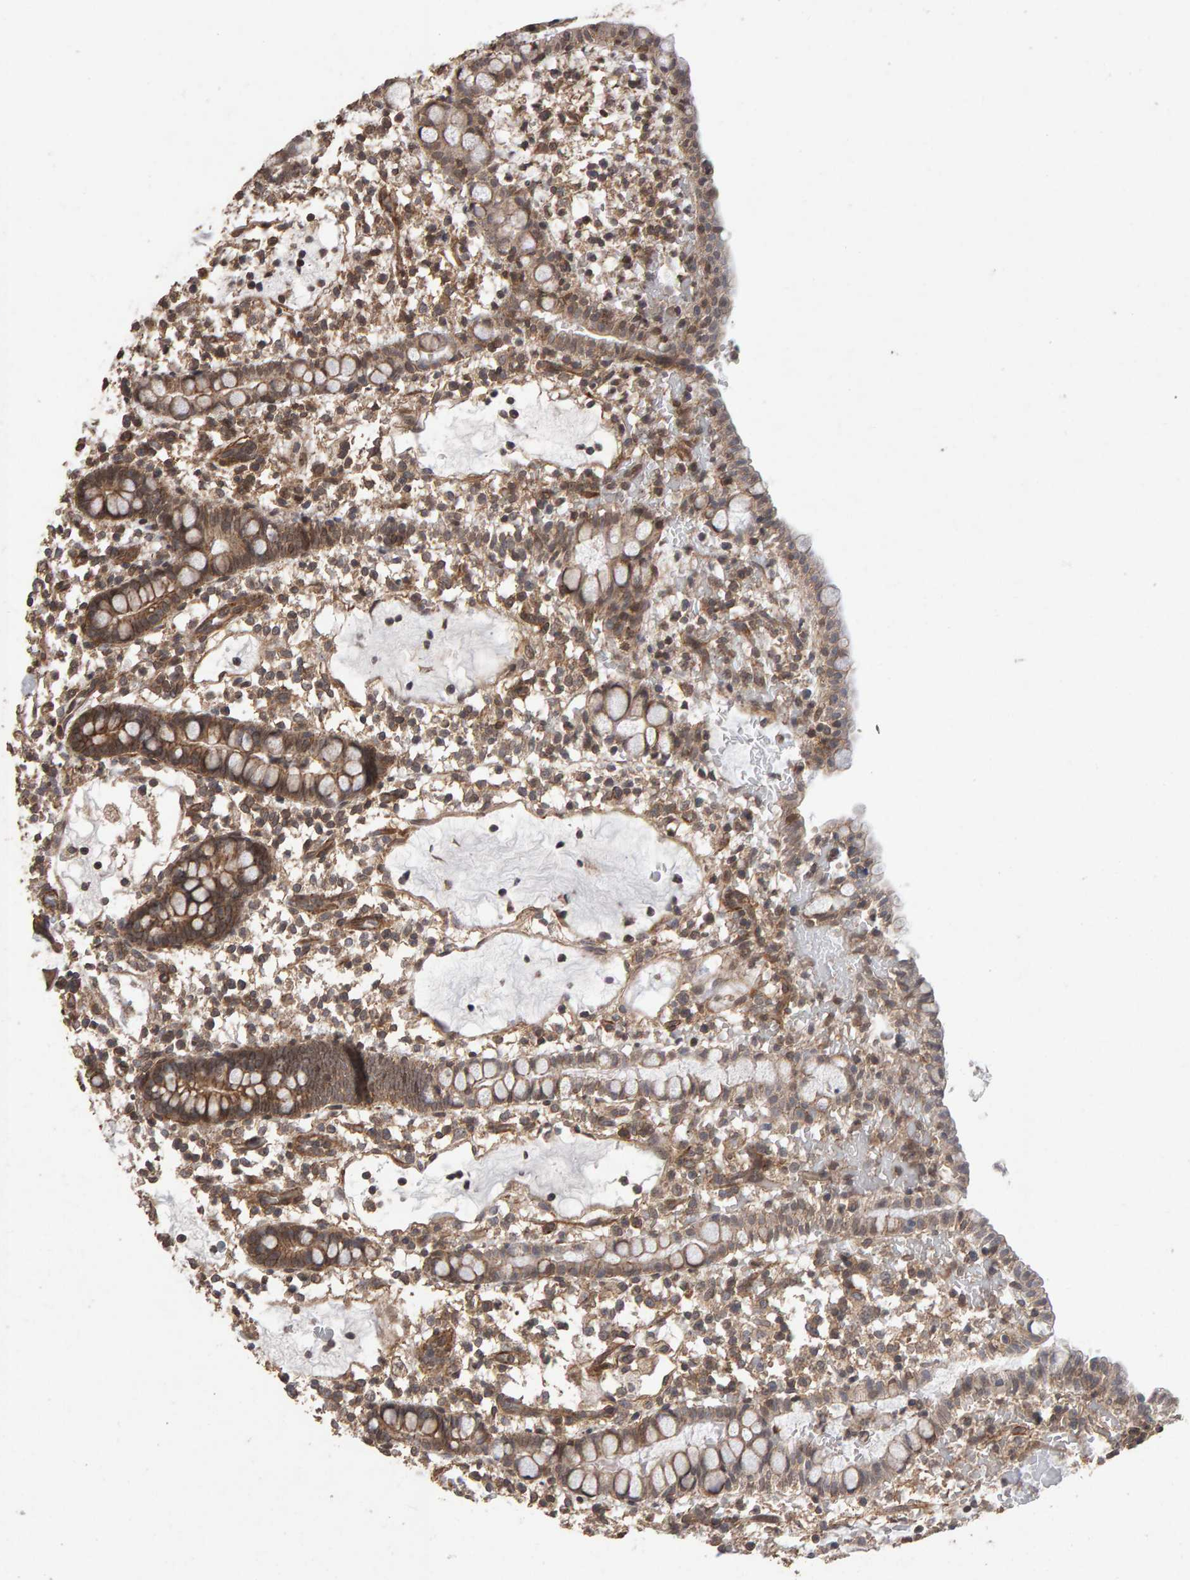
{"staining": {"intensity": "moderate", "quantity": ">75%", "location": "cytoplasmic/membranous"}, "tissue": "small intestine", "cell_type": "Glandular cells", "image_type": "normal", "snomed": [{"axis": "morphology", "description": "Normal tissue, NOS"}, {"axis": "morphology", "description": "Developmental malformation"}, {"axis": "topography", "description": "Small intestine"}], "caption": "Immunohistochemistry (DAB (3,3'-diaminobenzidine)) staining of unremarkable small intestine reveals moderate cytoplasmic/membranous protein staining in about >75% of glandular cells.", "gene": "SCRIB", "patient": {"sex": "male"}}